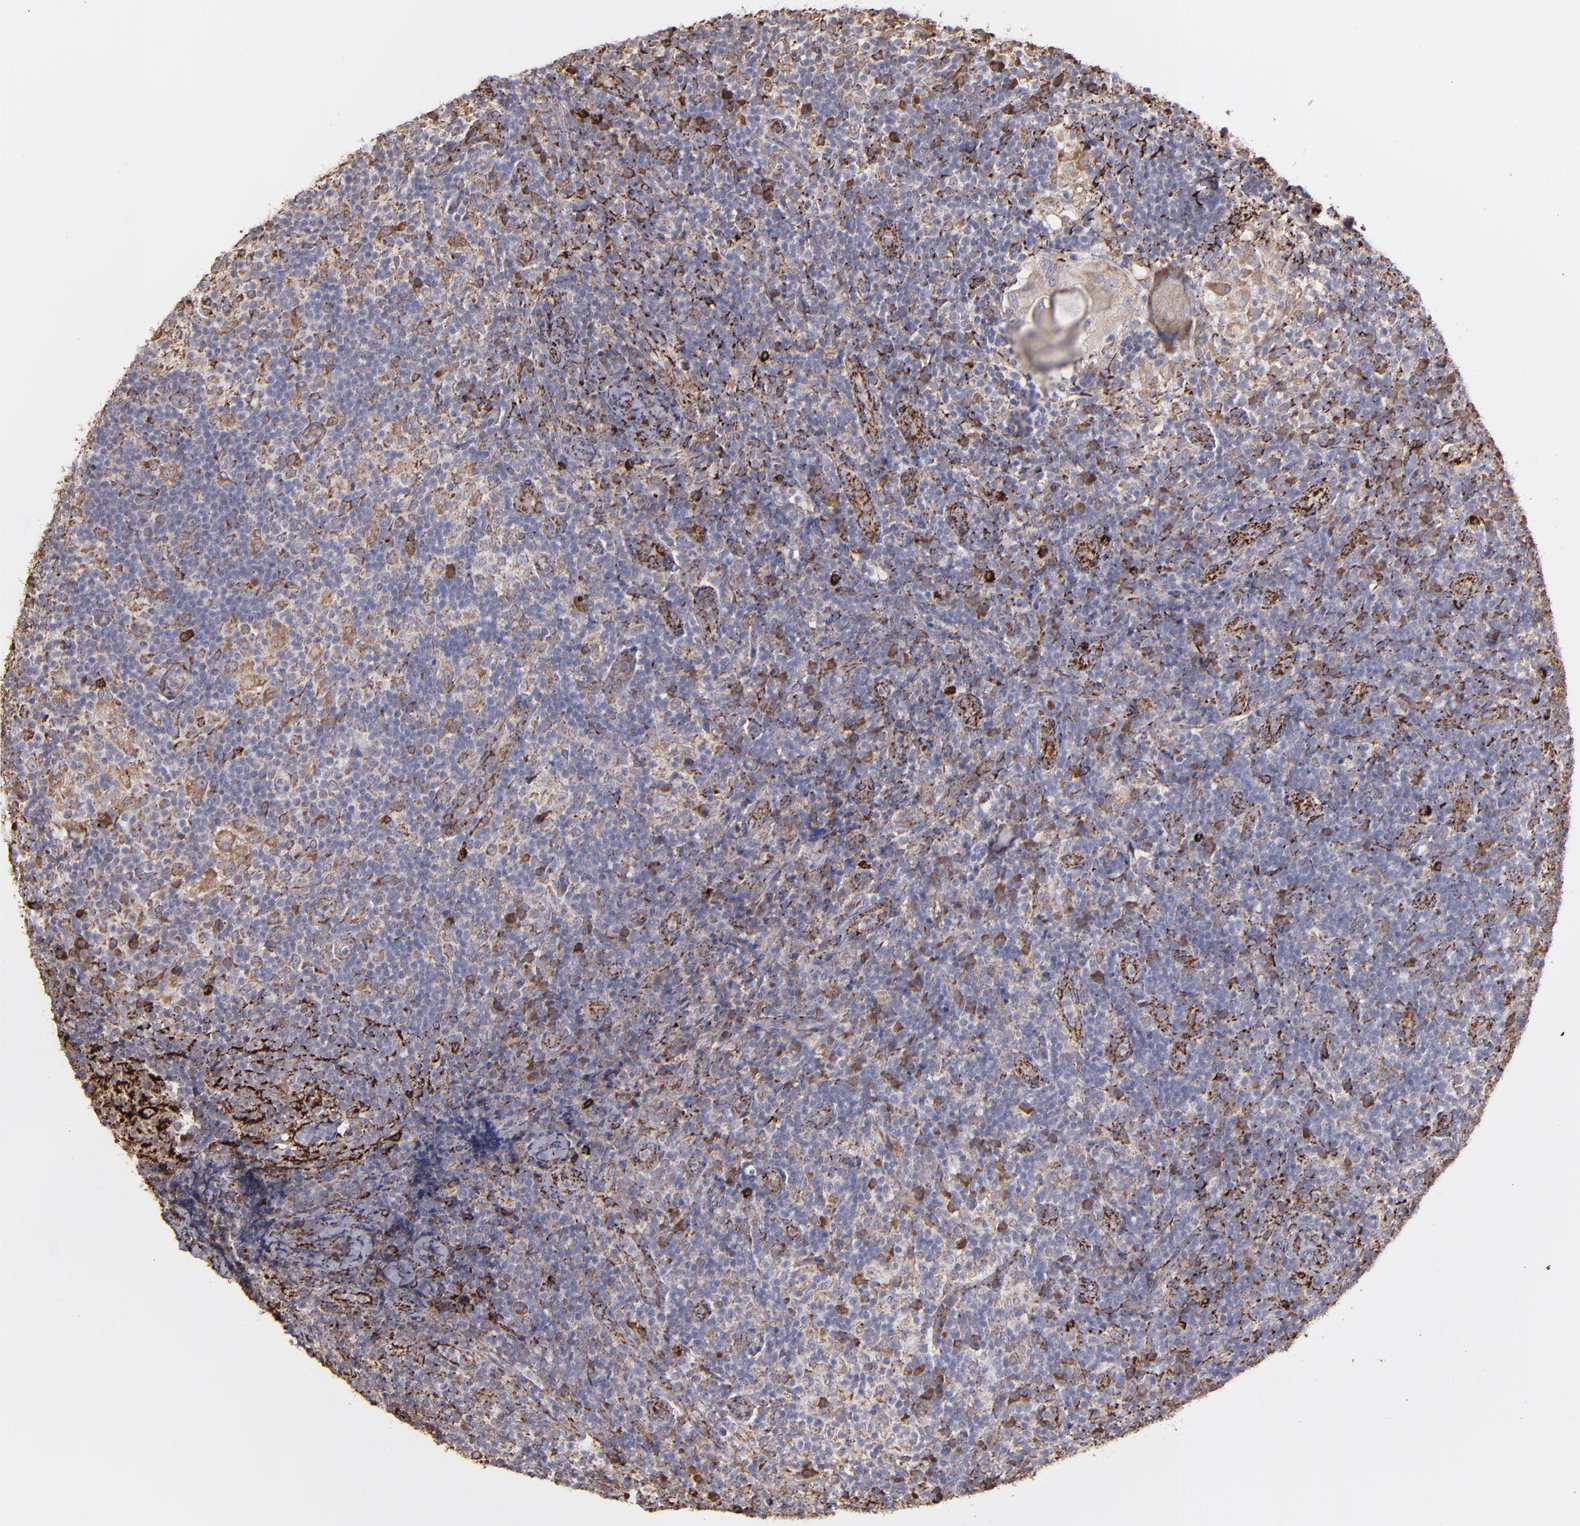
{"staining": {"intensity": "strong", "quantity": "25%-75%", "location": "cytoplasmic/membranous"}, "tissue": "lymph node", "cell_type": "Germinal center cells", "image_type": "normal", "snomed": [{"axis": "morphology", "description": "Normal tissue, NOS"}, {"axis": "morphology", "description": "Inflammation, NOS"}, {"axis": "topography", "description": "Lymph node"}], "caption": "The histopathology image reveals staining of normal lymph node, revealing strong cytoplasmic/membranous protein positivity (brown color) within germinal center cells. (DAB IHC with brightfield microscopy, high magnification).", "gene": "MAOB", "patient": {"sex": "male", "age": 46}}